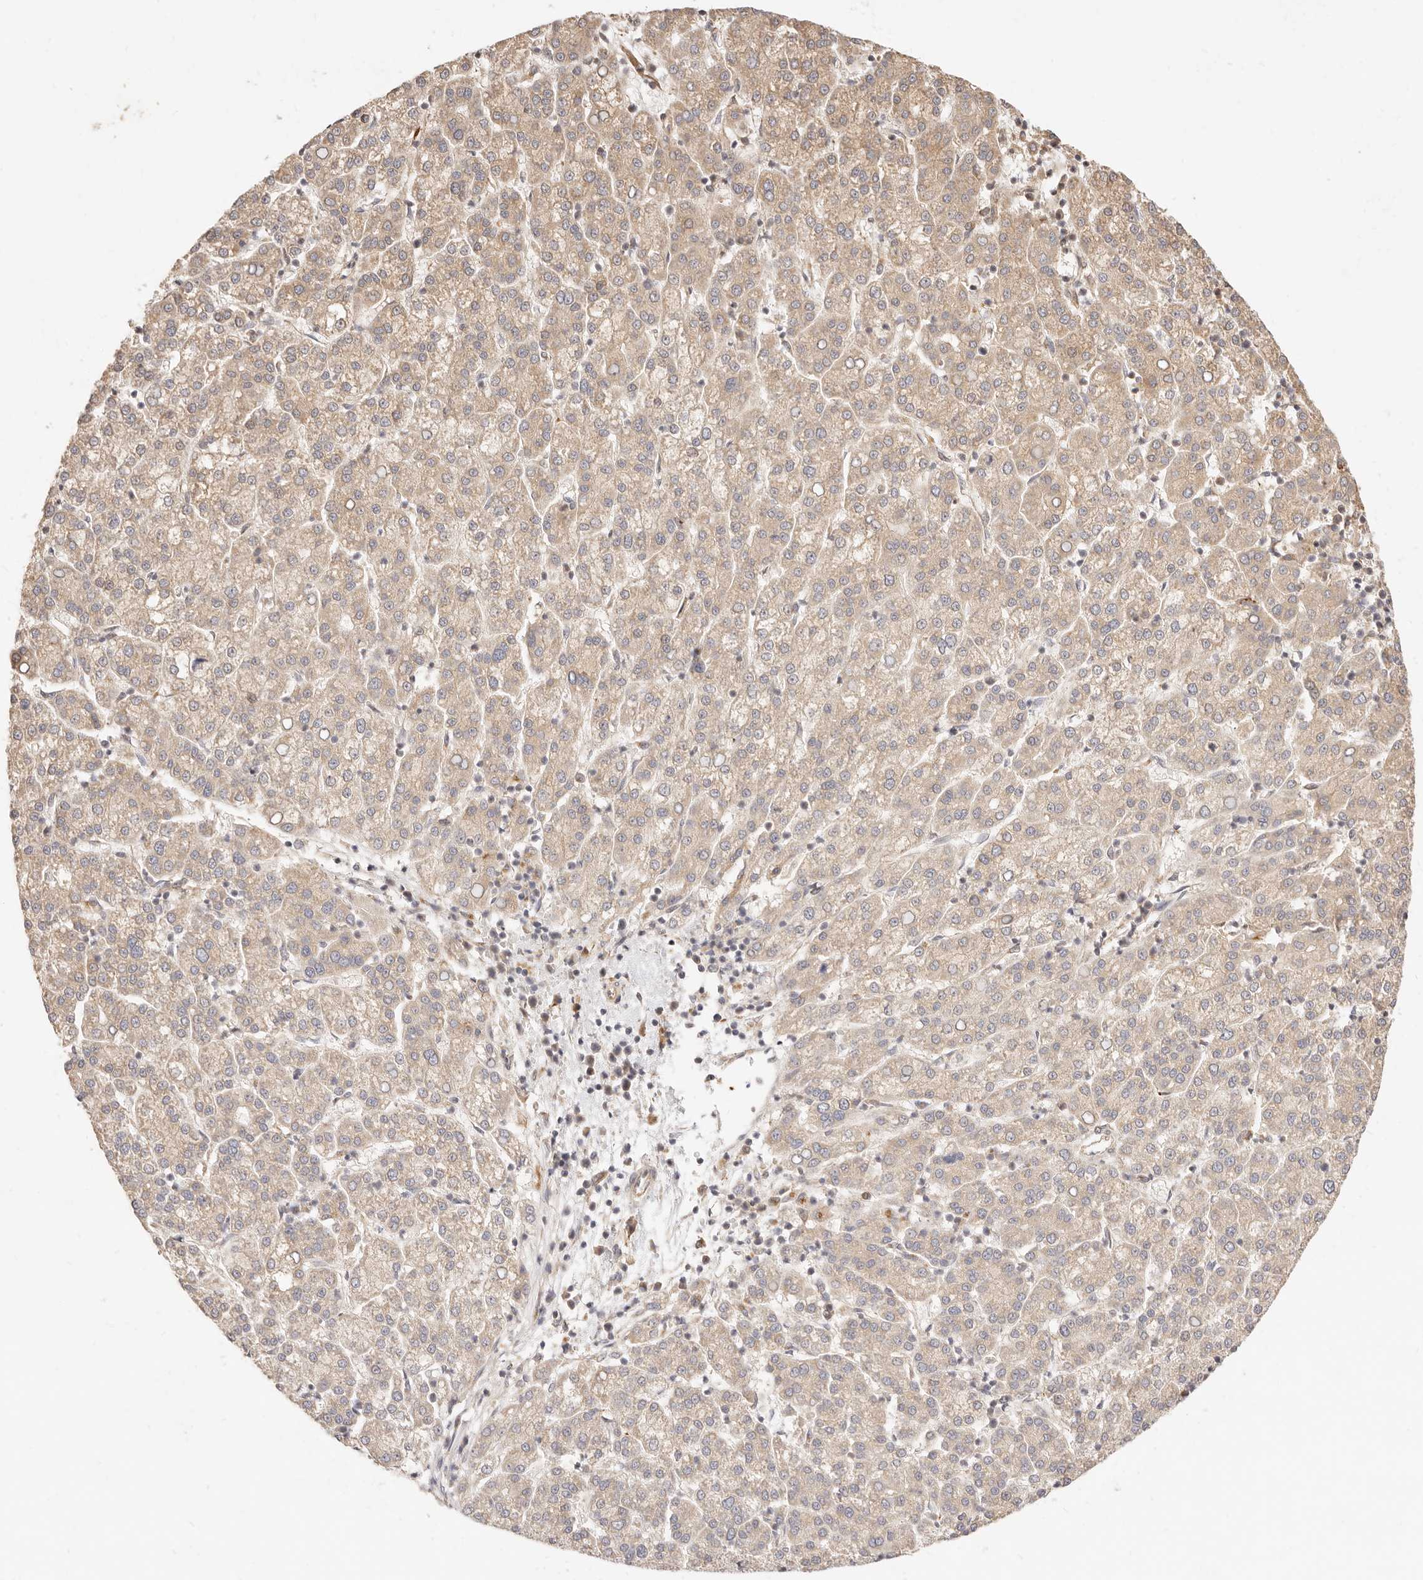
{"staining": {"intensity": "weak", "quantity": ">75%", "location": "cytoplasmic/membranous"}, "tissue": "liver cancer", "cell_type": "Tumor cells", "image_type": "cancer", "snomed": [{"axis": "morphology", "description": "Carcinoma, Hepatocellular, NOS"}, {"axis": "topography", "description": "Liver"}], "caption": "Liver cancer stained with immunohistochemistry (IHC) reveals weak cytoplasmic/membranous positivity in about >75% of tumor cells. Using DAB (3,3'-diaminobenzidine) (brown) and hematoxylin (blue) stains, captured at high magnification using brightfield microscopy.", "gene": "UBXN10", "patient": {"sex": "female", "age": 58}}